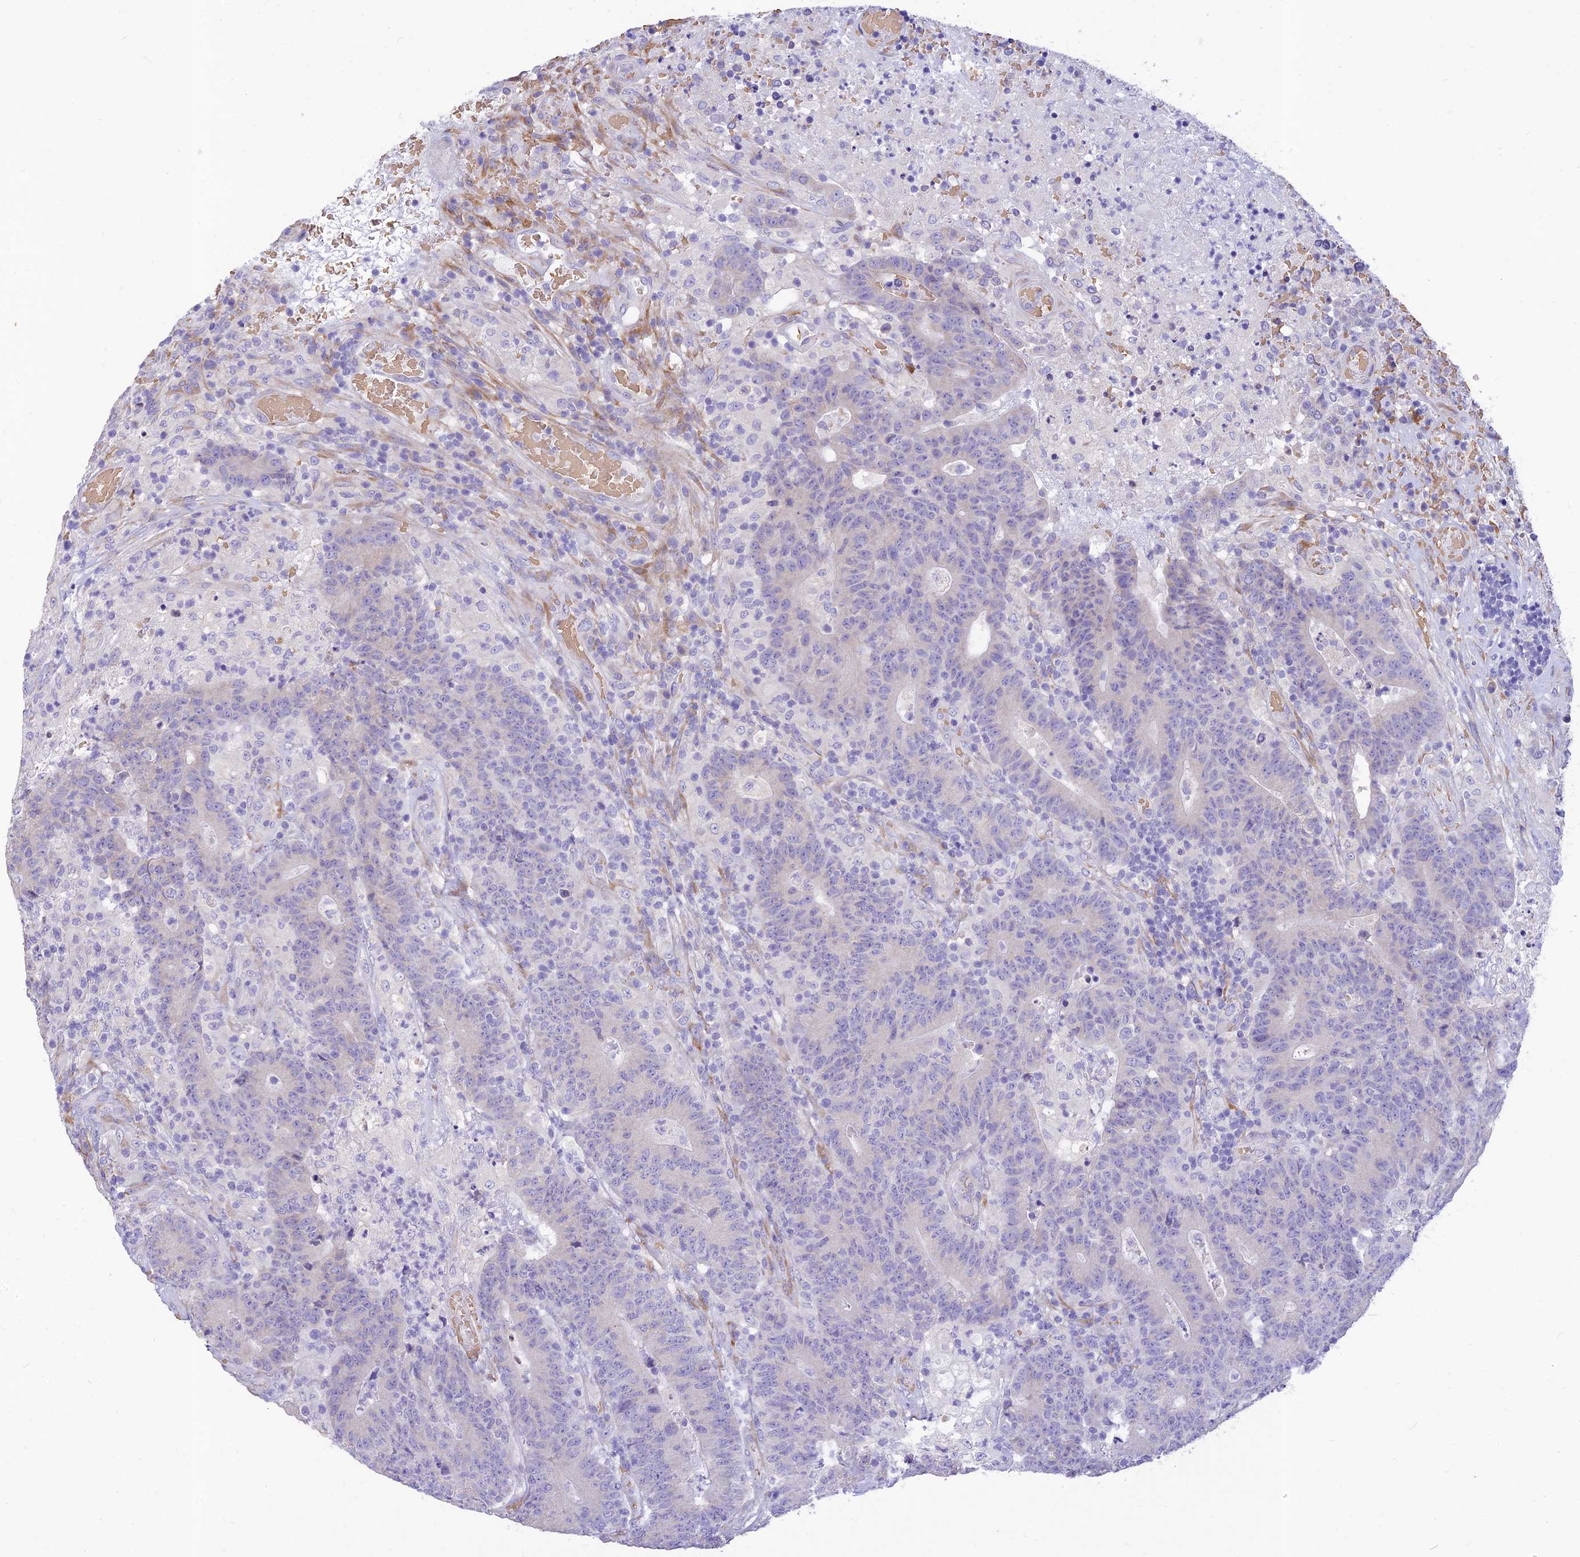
{"staining": {"intensity": "negative", "quantity": "none", "location": "none"}, "tissue": "colorectal cancer", "cell_type": "Tumor cells", "image_type": "cancer", "snomed": [{"axis": "morphology", "description": "Adenocarcinoma, NOS"}, {"axis": "topography", "description": "Colon"}], "caption": "The immunohistochemistry histopathology image has no significant expression in tumor cells of adenocarcinoma (colorectal) tissue.", "gene": "PPP1R11", "patient": {"sex": "female", "age": 75}}